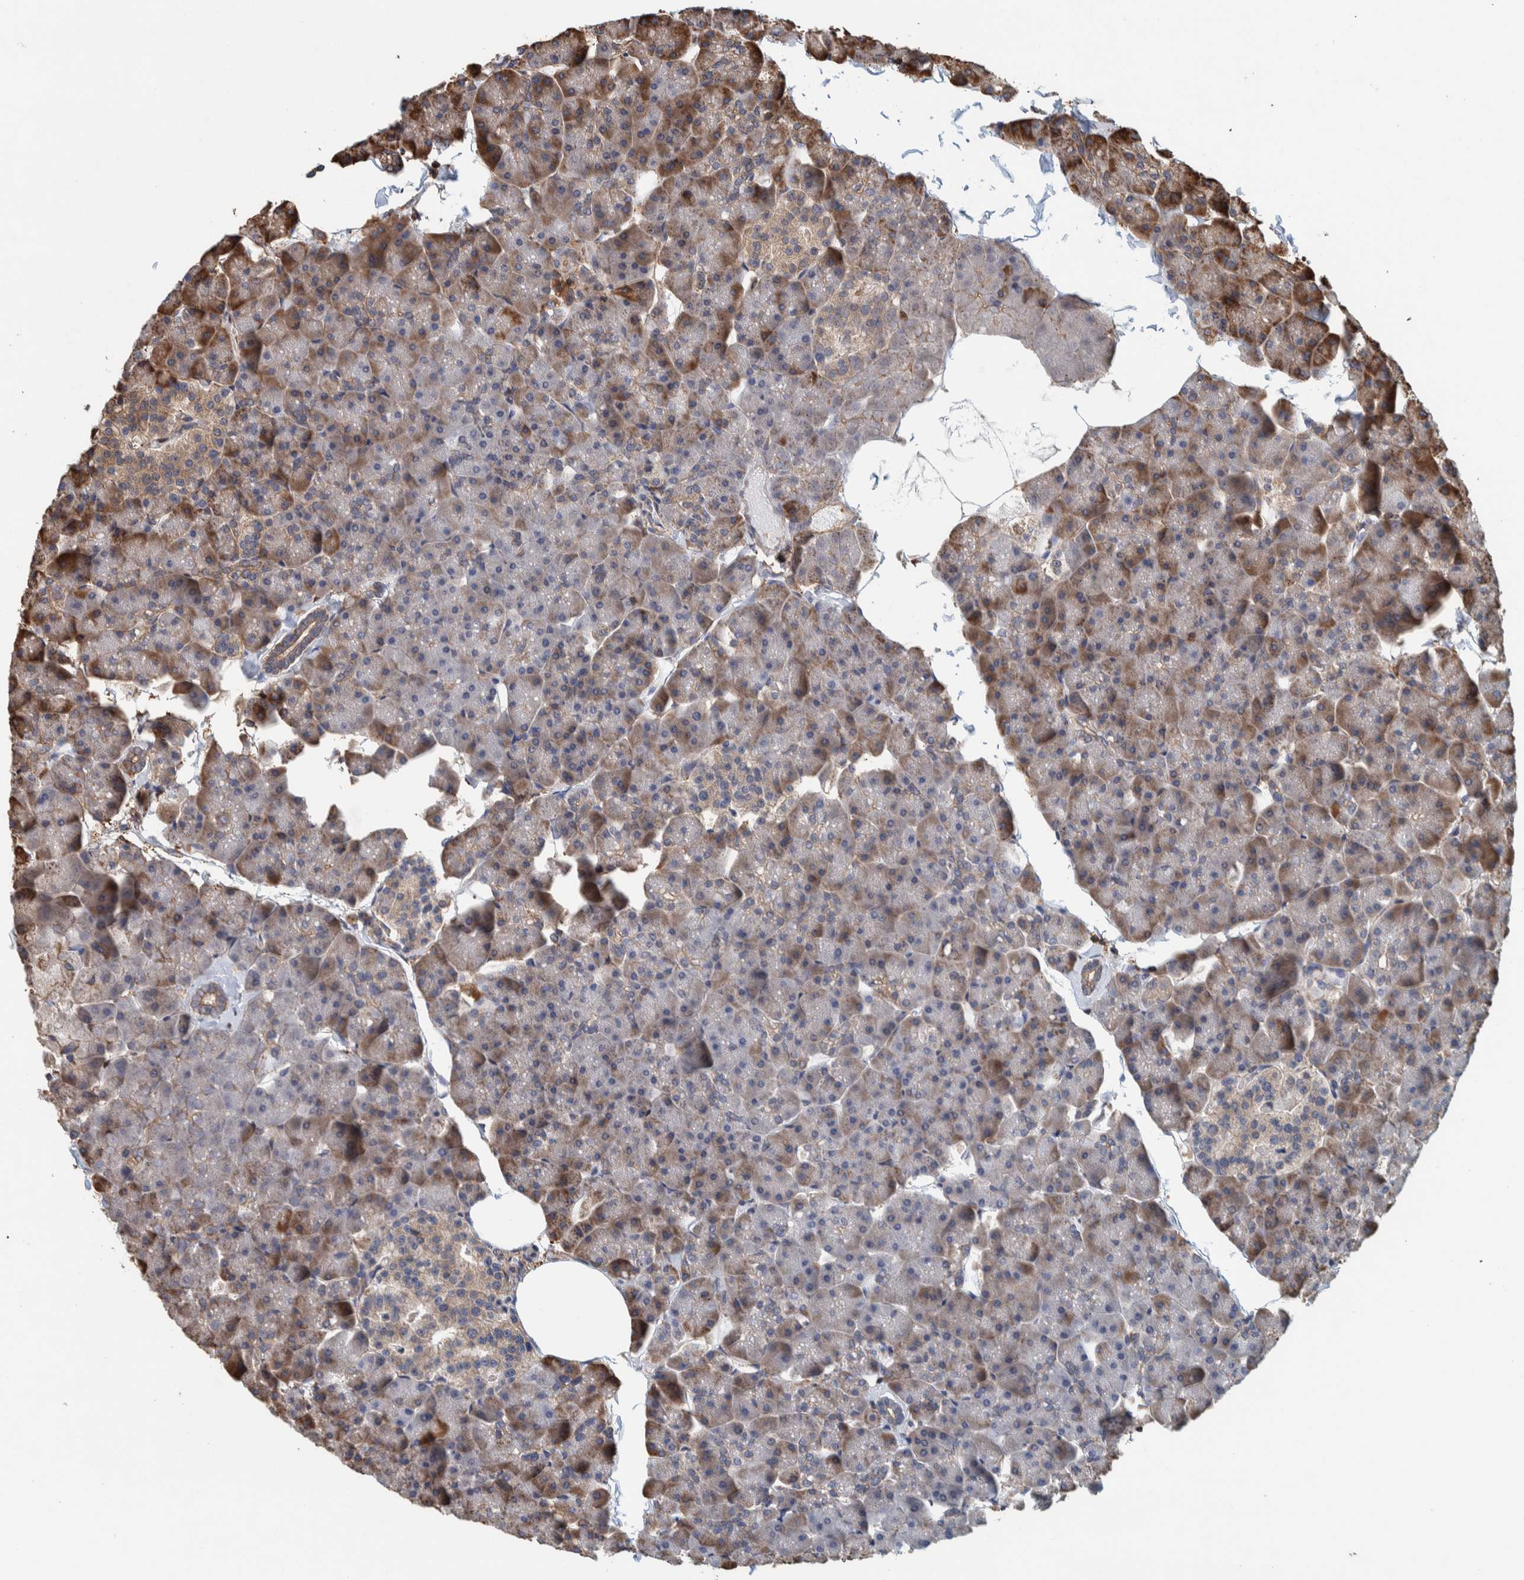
{"staining": {"intensity": "moderate", "quantity": ">75%", "location": "cytoplasmic/membranous"}, "tissue": "pancreas", "cell_type": "Exocrine glandular cells", "image_type": "normal", "snomed": [{"axis": "morphology", "description": "Normal tissue, NOS"}, {"axis": "topography", "description": "Pancreas"}], "caption": "Pancreas stained with immunohistochemistry shows moderate cytoplasmic/membranous expression in about >75% of exocrine glandular cells.", "gene": "PLA2G3", "patient": {"sex": "male", "age": 35}}